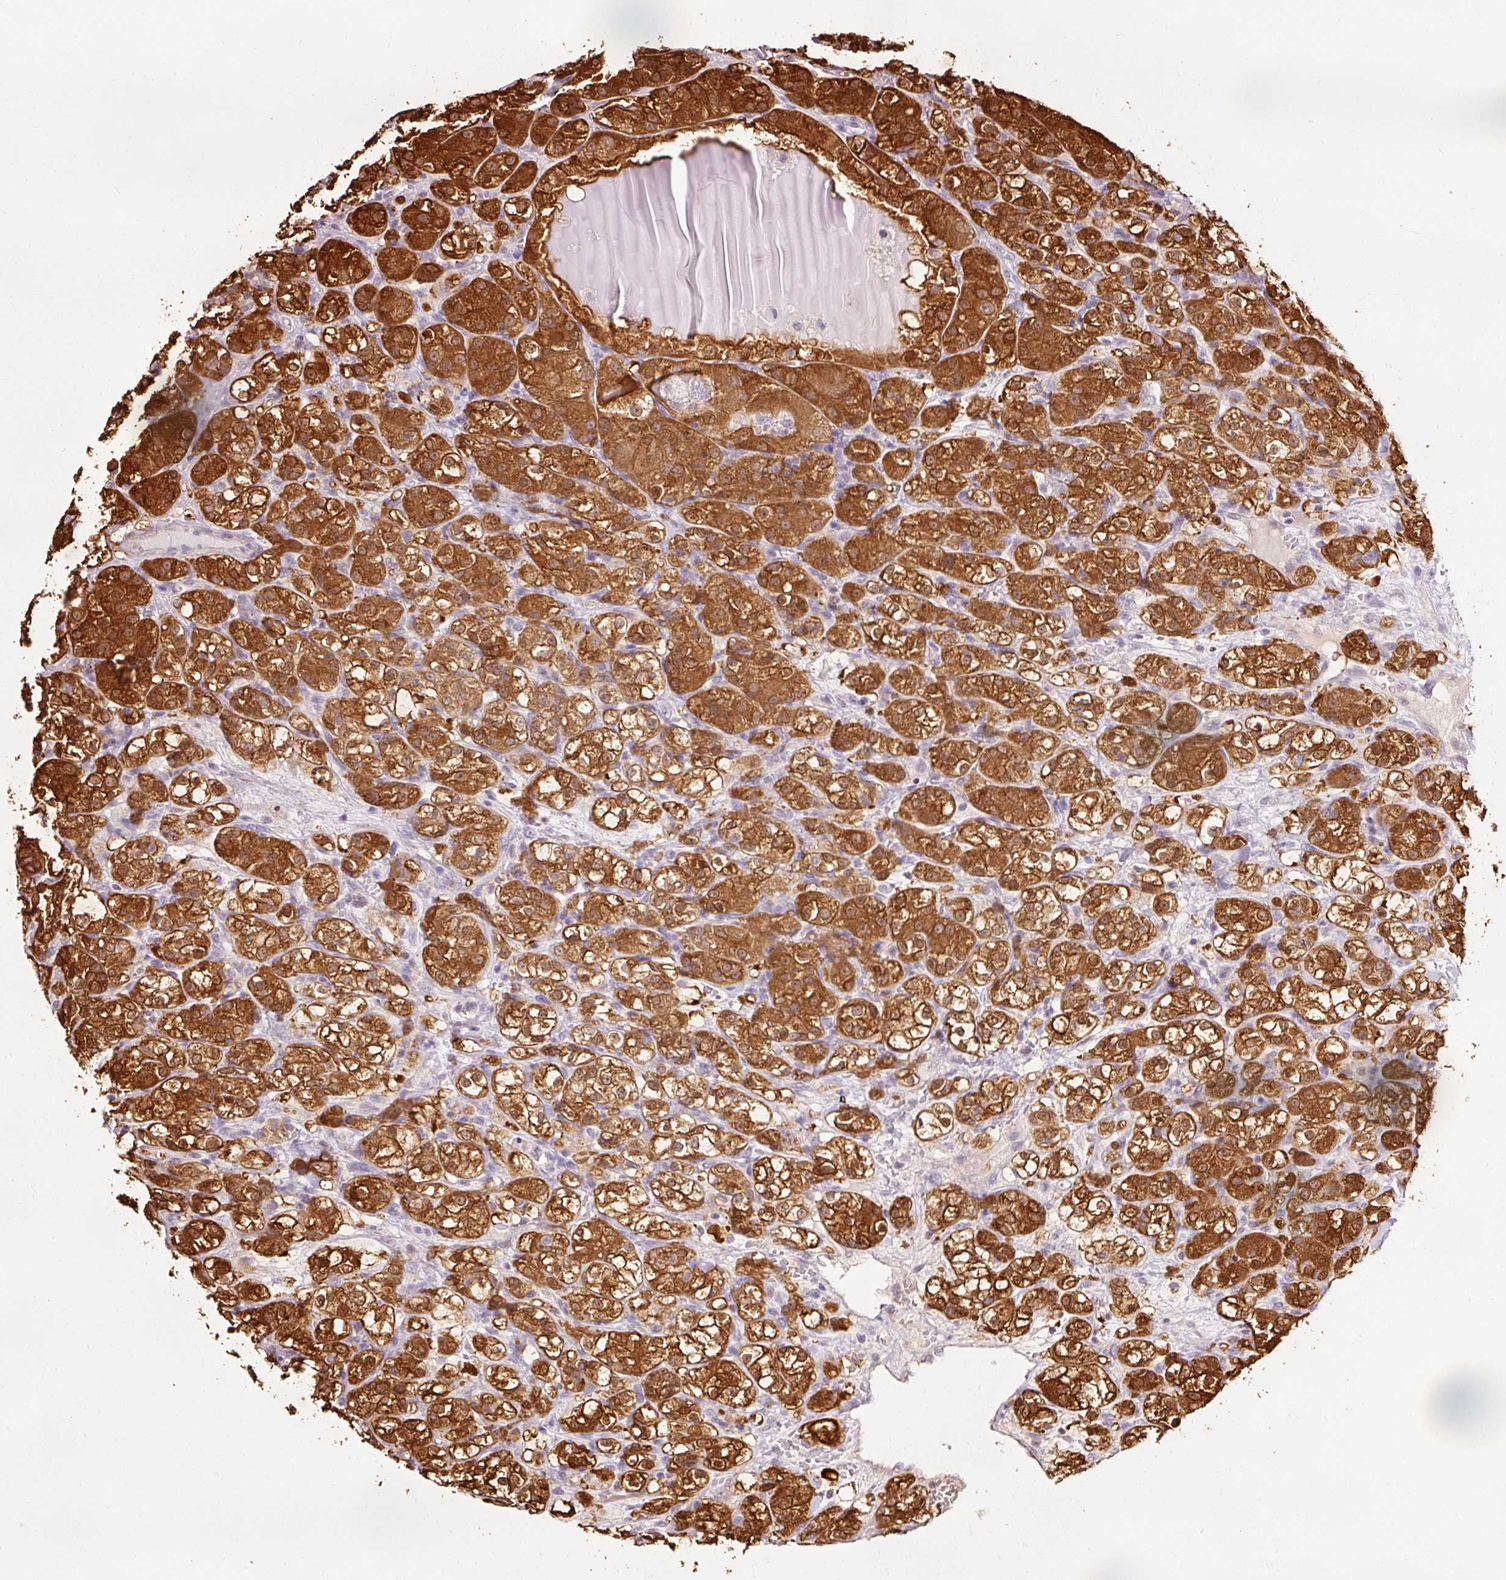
{"staining": {"intensity": "strong", "quantity": ">75%", "location": "cytoplasmic/membranous,nuclear"}, "tissue": "renal cancer", "cell_type": "Tumor cells", "image_type": "cancer", "snomed": [{"axis": "morphology", "description": "Normal tissue, NOS"}, {"axis": "morphology", "description": "Adenocarcinoma, NOS"}, {"axis": "topography", "description": "Kidney"}], "caption": "There is high levels of strong cytoplasmic/membranous and nuclear staining in tumor cells of renal cancer, as demonstrated by immunohistochemical staining (brown color).", "gene": "FBXL14", "patient": {"sex": "male", "age": 61}}